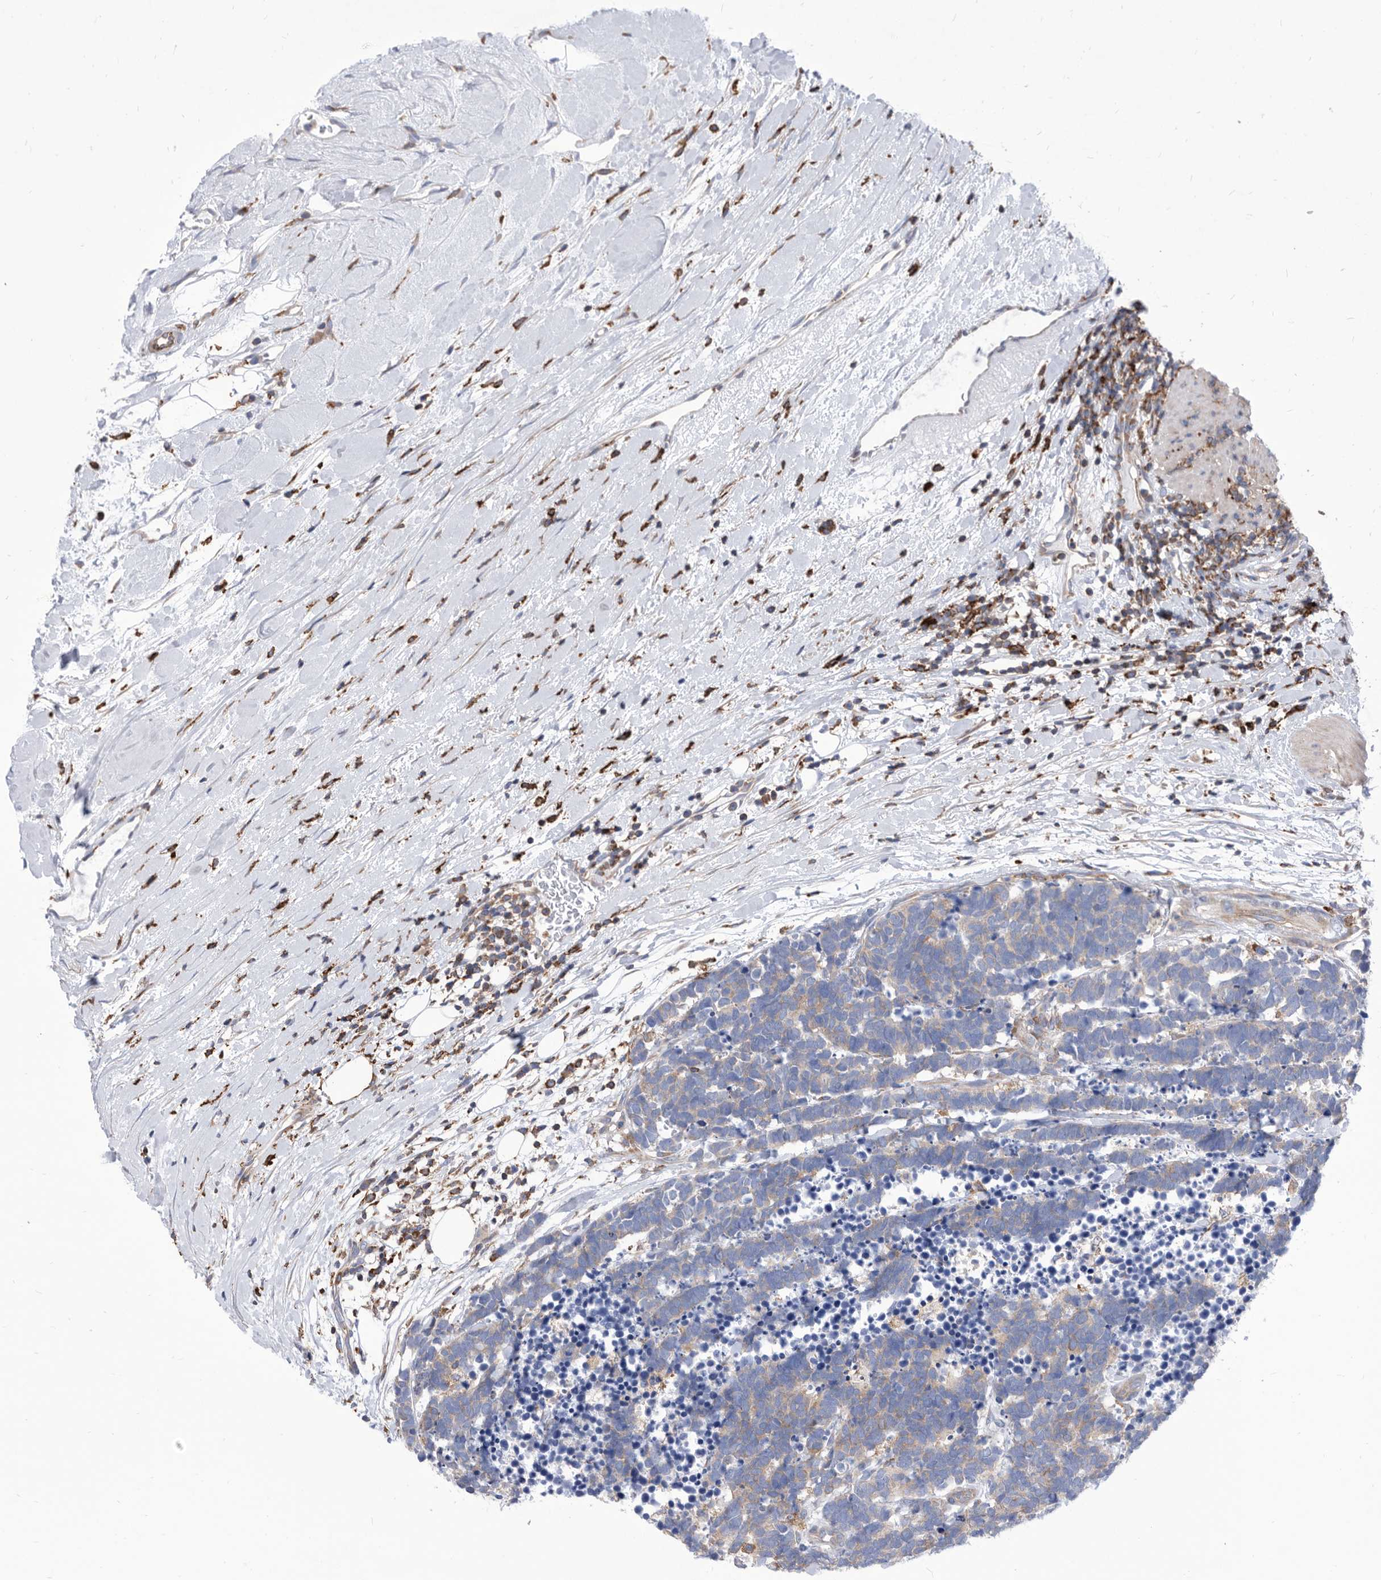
{"staining": {"intensity": "weak", "quantity": "25%-75%", "location": "cytoplasmic/membranous"}, "tissue": "carcinoid", "cell_type": "Tumor cells", "image_type": "cancer", "snomed": [{"axis": "morphology", "description": "Carcinoma, NOS"}, {"axis": "morphology", "description": "Carcinoid, malignant, NOS"}, {"axis": "topography", "description": "Urinary bladder"}], "caption": "Immunohistochemical staining of human carcinoid demonstrates low levels of weak cytoplasmic/membranous staining in about 25%-75% of tumor cells.", "gene": "SMG7", "patient": {"sex": "male", "age": 57}}